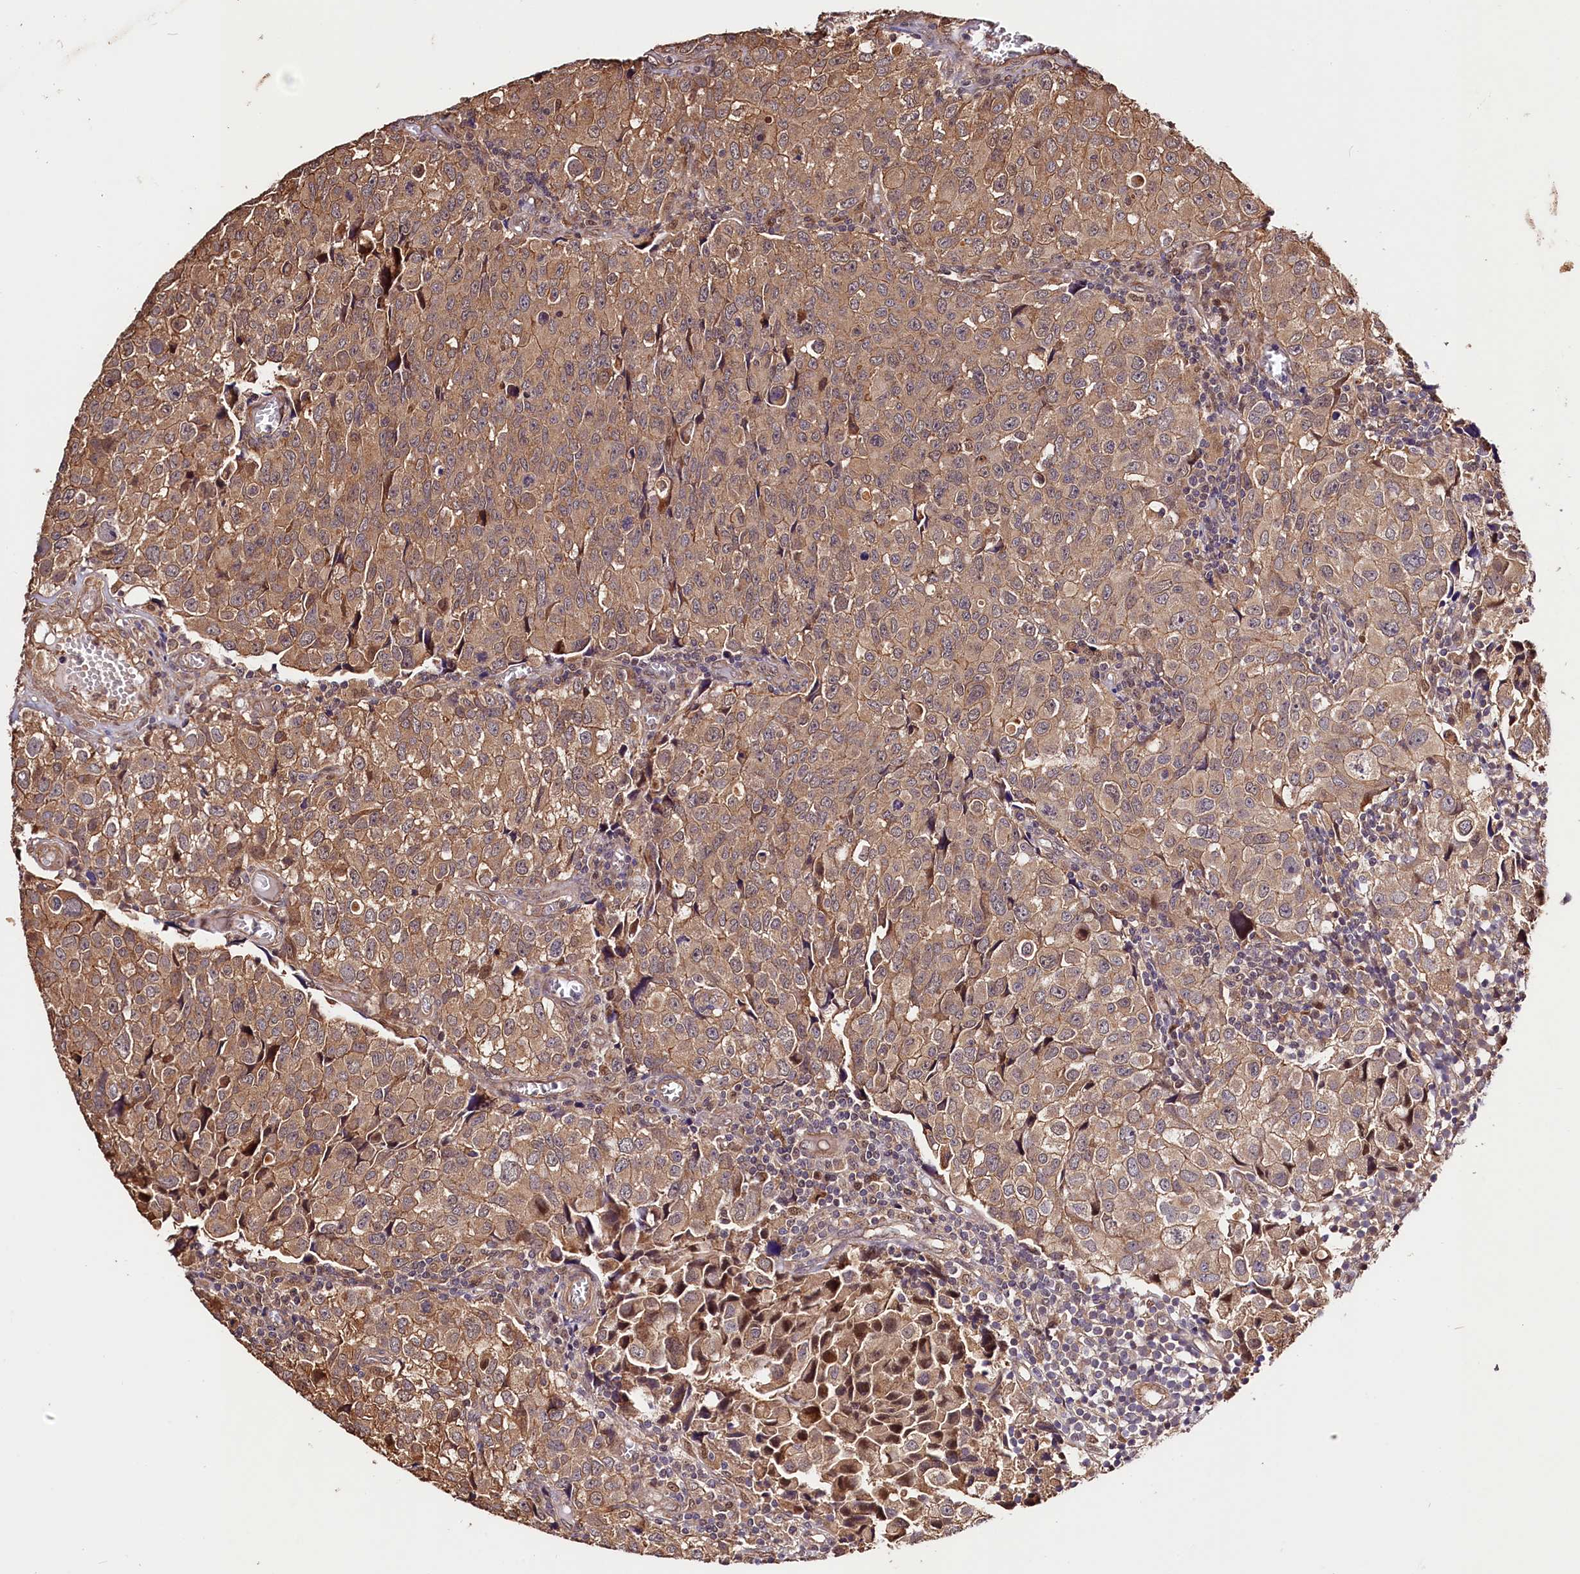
{"staining": {"intensity": "moderate", "quantity": ">75%", "location": "cytoplasmic/membranous"}, "tissue": "urothelial cancer", "cell_type": "Tumor cells", "image_type": "cancer", "snomed": [{"axis": "morphology", "description": "Urothelial carcinoma, High grade"}, {"axis": "topography", "description": "Urinary bladder"}], "caption": "The immunohistochemical stain labels moderate cytoplasmic/membranous expression in tumor cells of high-grade urothelial carcinoma tissue. (IHC, brightfield microscopy, high magnification).", "gene": "CES3", "patient": {"sex": "female", "age": 75}}